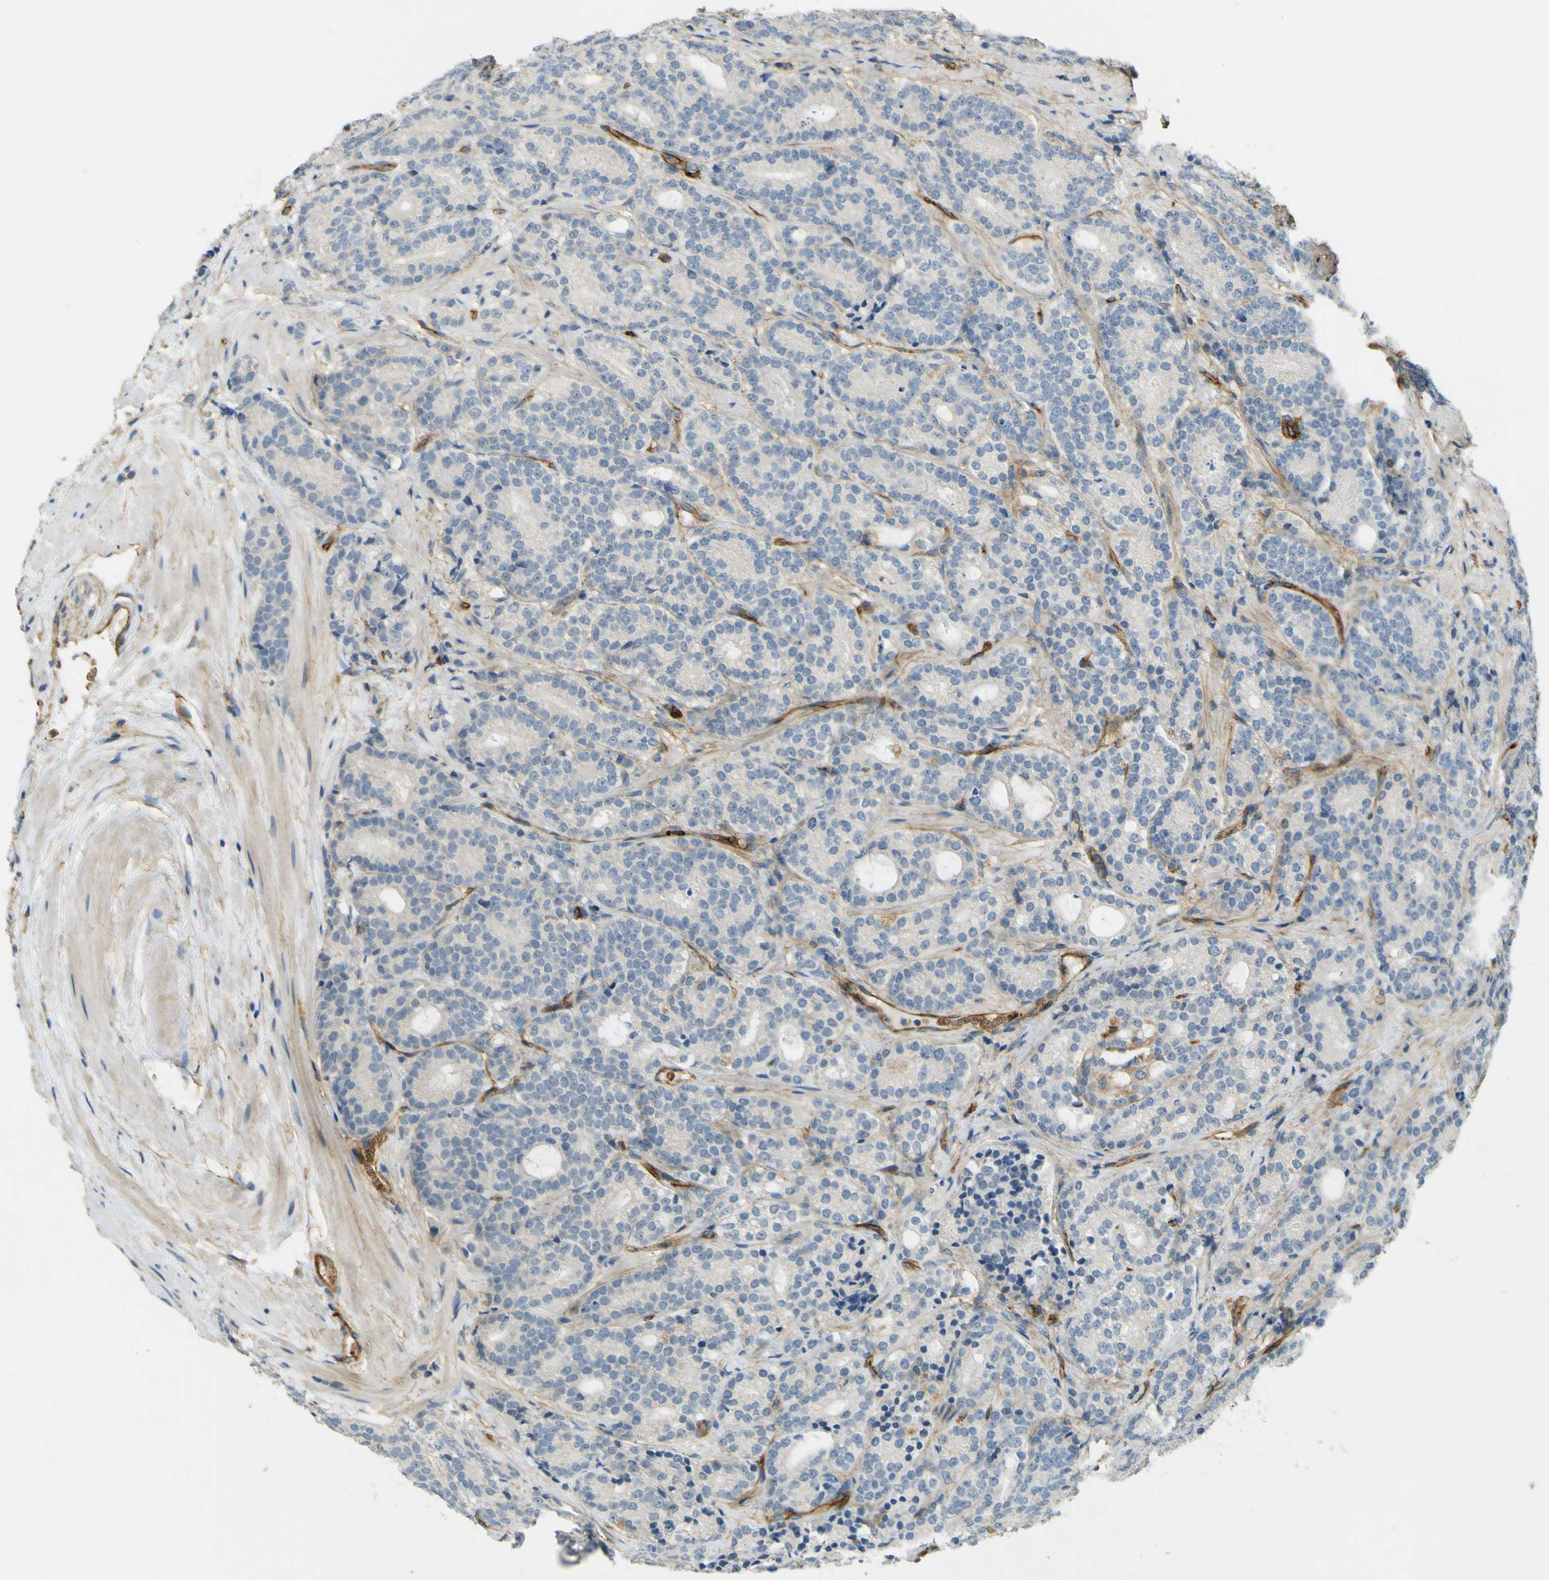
{"staining": {"intensity": "negative", "quantity": "none", "location": "none"}, "tissue": "prostate cancer", "cell_type": "Tumor cells", "image_type": "cancer", "snomed": [{"axis": "morphology", "description": "Adenocarcinoma, High grade"}, {"axis": "topography", "description": "Prostate"}], "caption": "IHC histopathology image of prostate cancer (adenocarcinoma (high-grade)) stained for a protein (brown), which displays no expression in tumor cells. The staining was performed using DAB to visualize the protein expression in brown, while the nuclei were stained in blue with hematoxylin (Magnification: 20x).", "gene": "PLXDC1", "patient": {"sex": "male", "age": 61}}